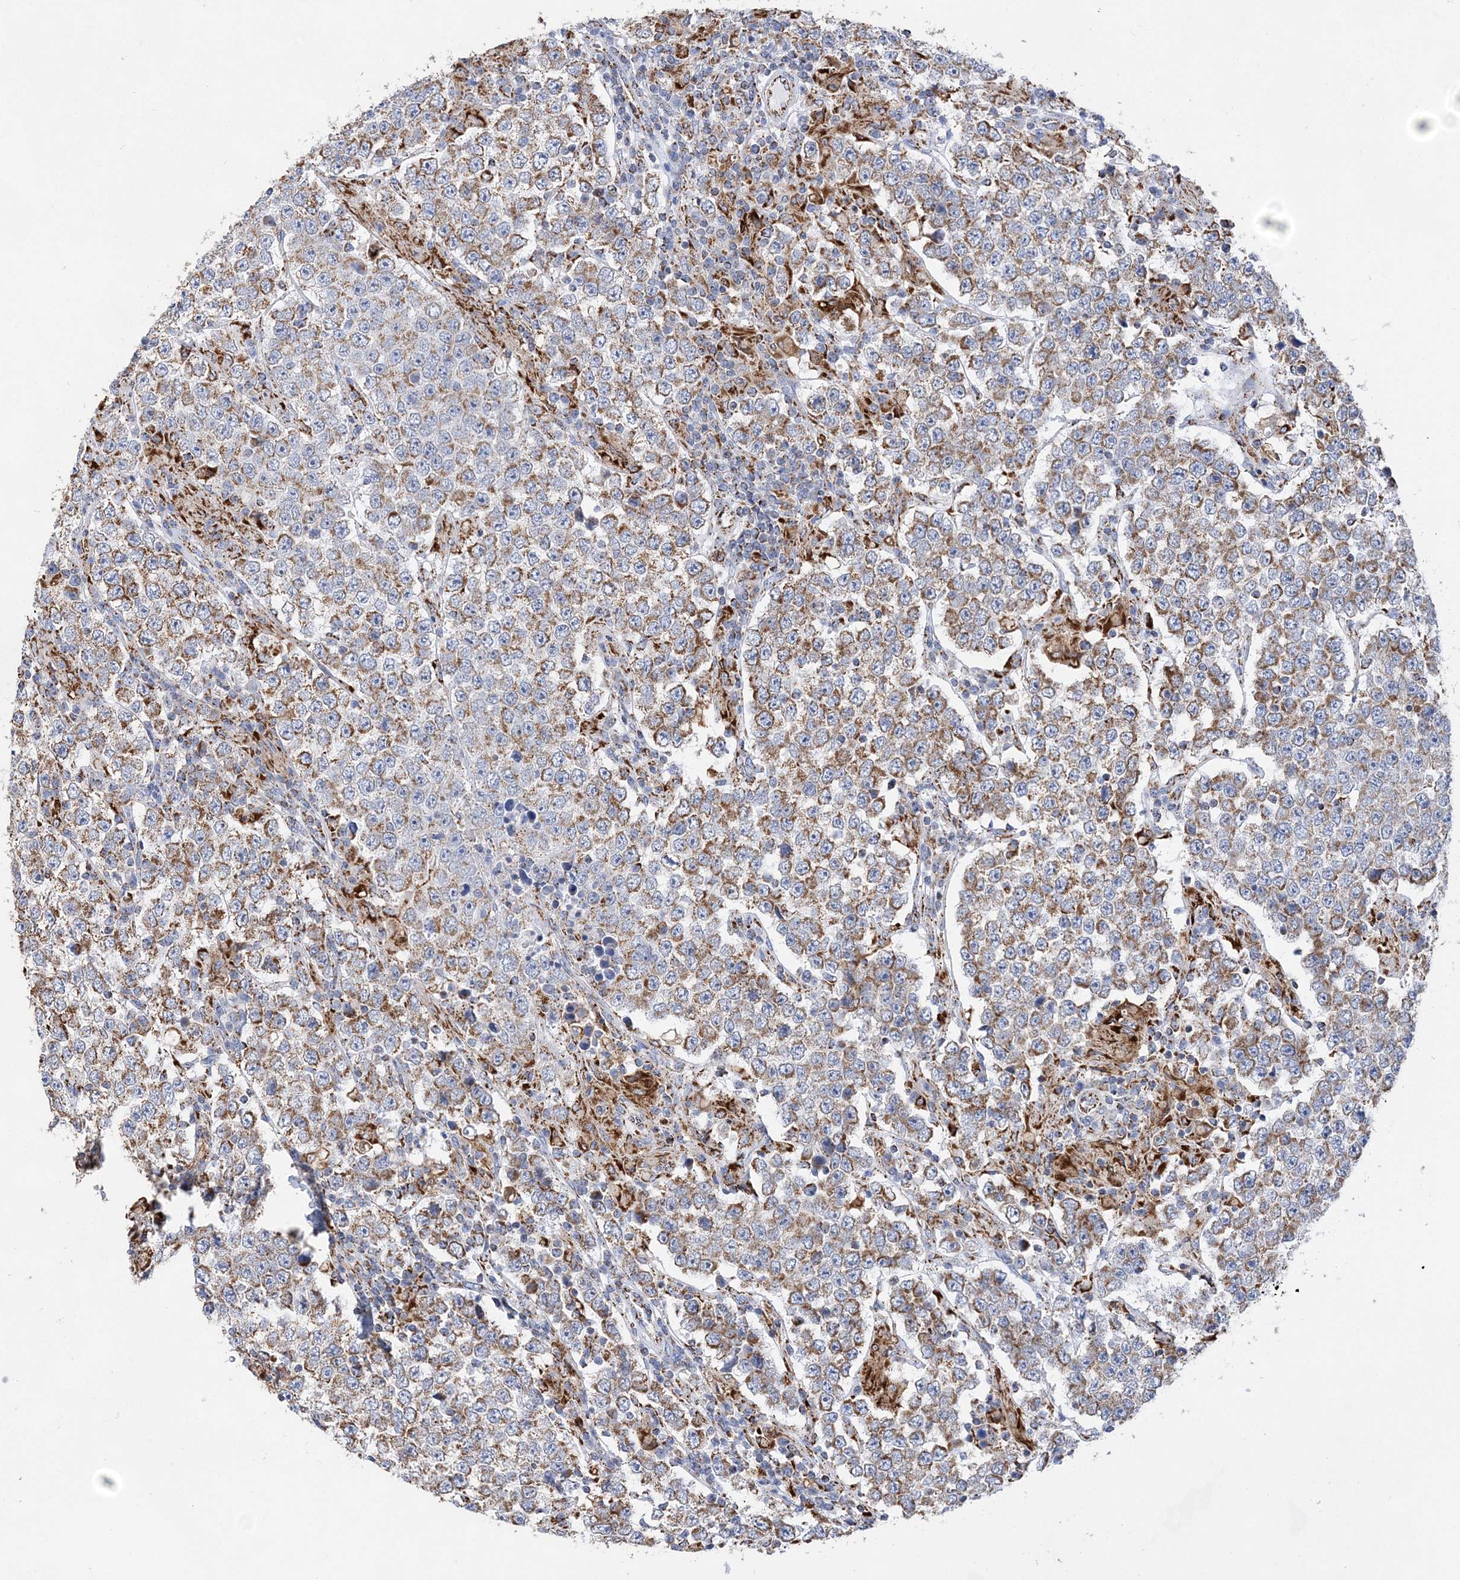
{"staining": {"intensity": "strong", "quantity": "25%-75%", "location": "cytoplasmic/membranous"}, "tissue": "testis cancer", "cell_type": "Tumor cells", "image_type": "cancer", "snomed": [{"axis": "morphology", "description": "Normal tissue, NOS"}, {"axis": "morphology", "description": "Urothelial carcinoma, High grade"}, {"axis": "morphology", "description": "Seminoma, NOS"}, {"axis": "morphology", "description": "Carcinoma, Embryonal, NOS"}, {"axis": "topography", "description": "Urinary bladder"}, {"axis": "topography", "description": "Testis"}], "caption": "Brown immunohistochemical staining in human testis cancer (seminoma) demonstrates strong cytoplasmic/membranous positivity in approximately 25%-75% of tumor cells. (DAB (3,3'-diaminobenzidine) IHC with brightfield microscopy, high magnification).", "gene": "ACOT9", "patient": {"sex": "male", "age": 41}}